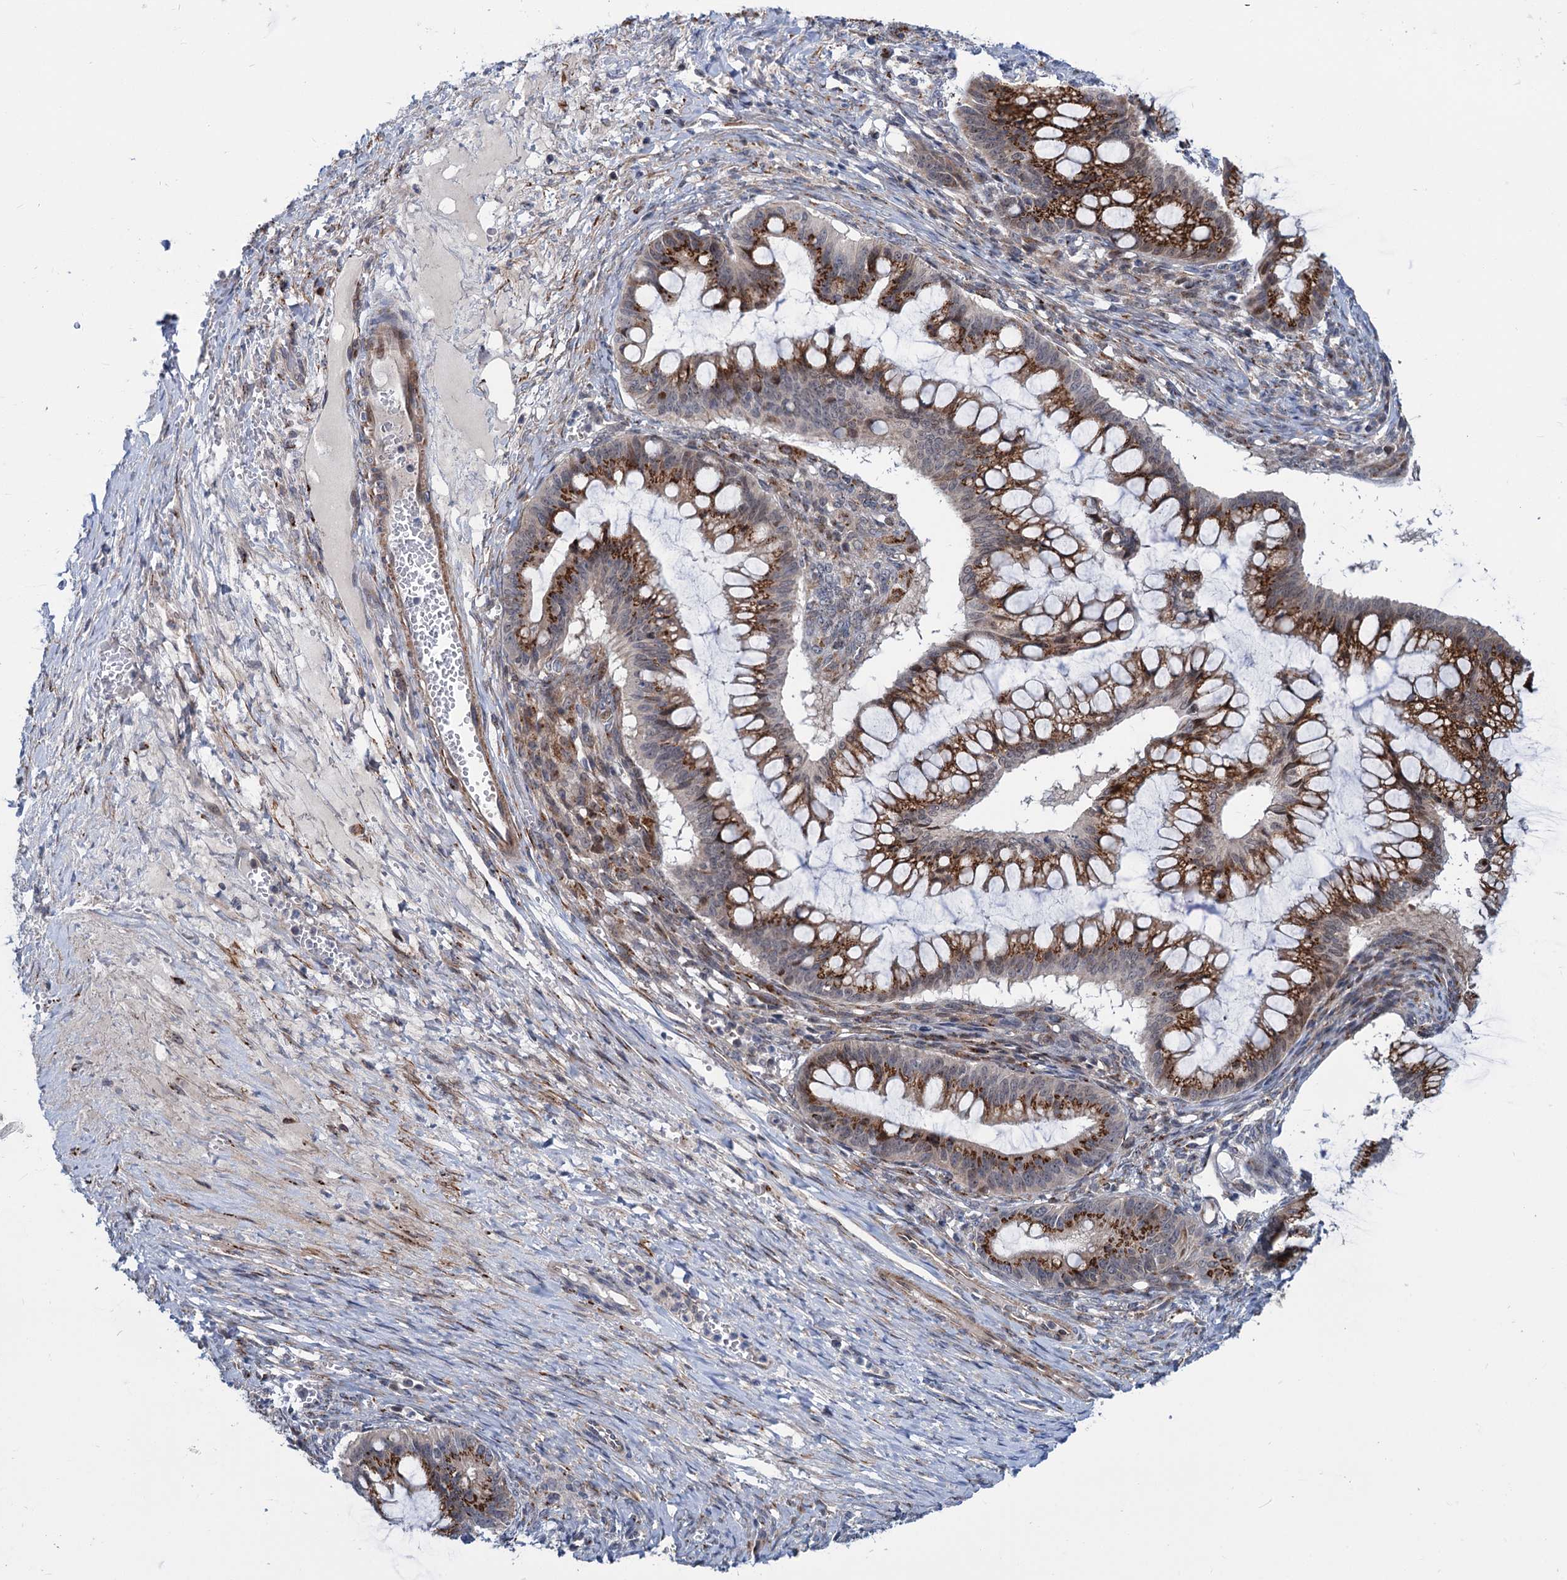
{"staining": {"intensity": "strong", "quantity": ">75%", "location": "cytoplasmic/membranous"}, "tissue": "ovarian cancer", "cell_type": "Tumor cells", "image_type": "cancer", "snomed": [{"axis": "morphology", "description": "Cystadenocarcinoma, mucinous, NOS"}, {"axis": "topography", "description": "Ovary"}], "caption": "Tumor cells exhibit high levels of strong cytoplasmic/membranous positivity in about >75% of cells in ovarian mucinous cystadenocarcinoma. (IHC, brightfield microscopy, high magnification).", "gene": "ELP4", "patient": {"sex": "female", "age": 73}}